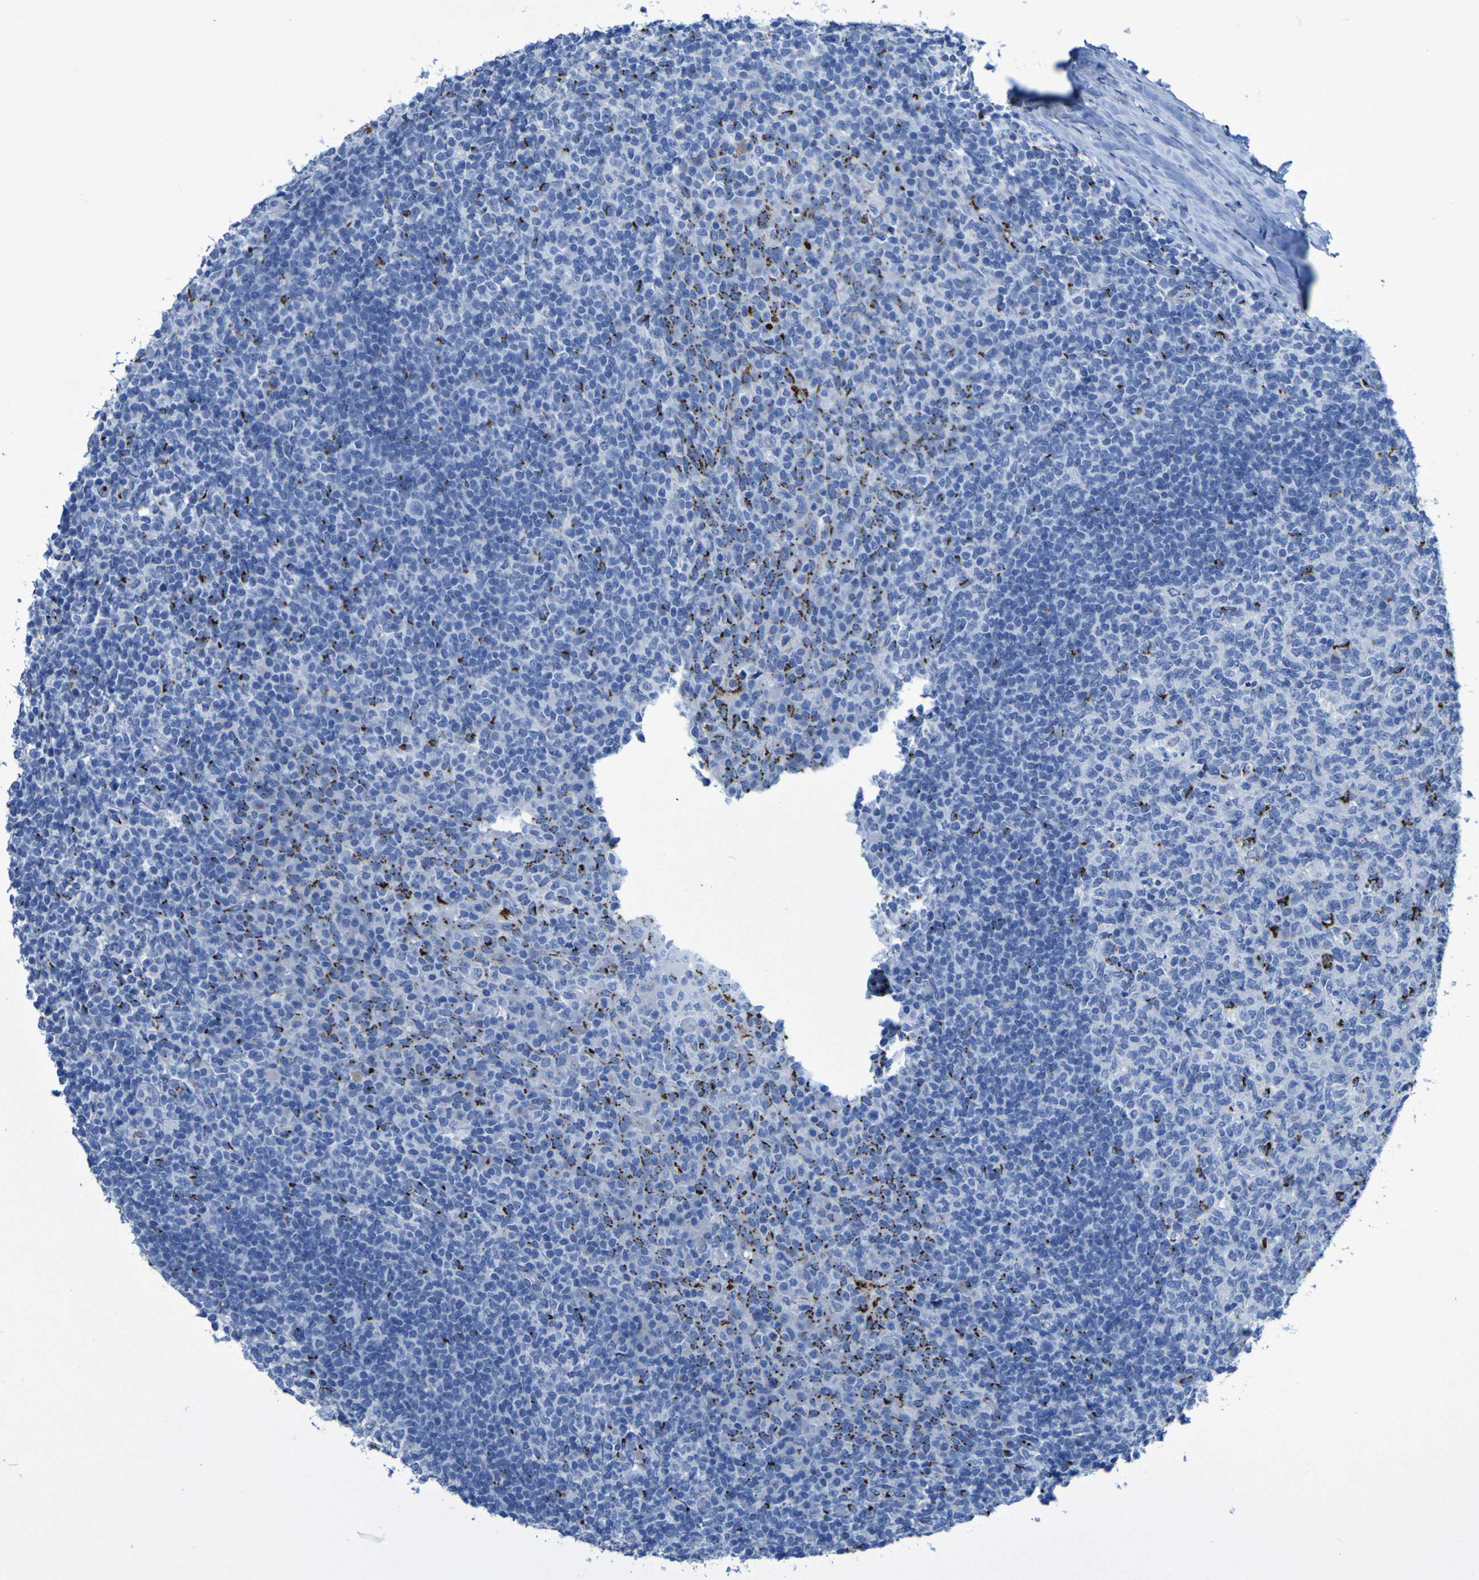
{"staining": {"intensity": "strong", "quantity": "<25%", "location": "cytoplasmic/membranous"}, "tissue": "tonsil", "cell_type": "Germinal center cells", "image_type": "normal", "snomed": [{"axis": "morphology", "description": "Normal tissue, NOS"}, {"axis": "topography", "description": "Tonsil"}], "caption": "Protein expression analysis of benign human tonsil reveals strong cytoplasmic/membranous staining in approximately <25% of germinal center cells. The protein is shown in brown color, while the nuclei are stained blue.", "gene": "GOLM1", "patient": {"sex": "female", "age": 19}}